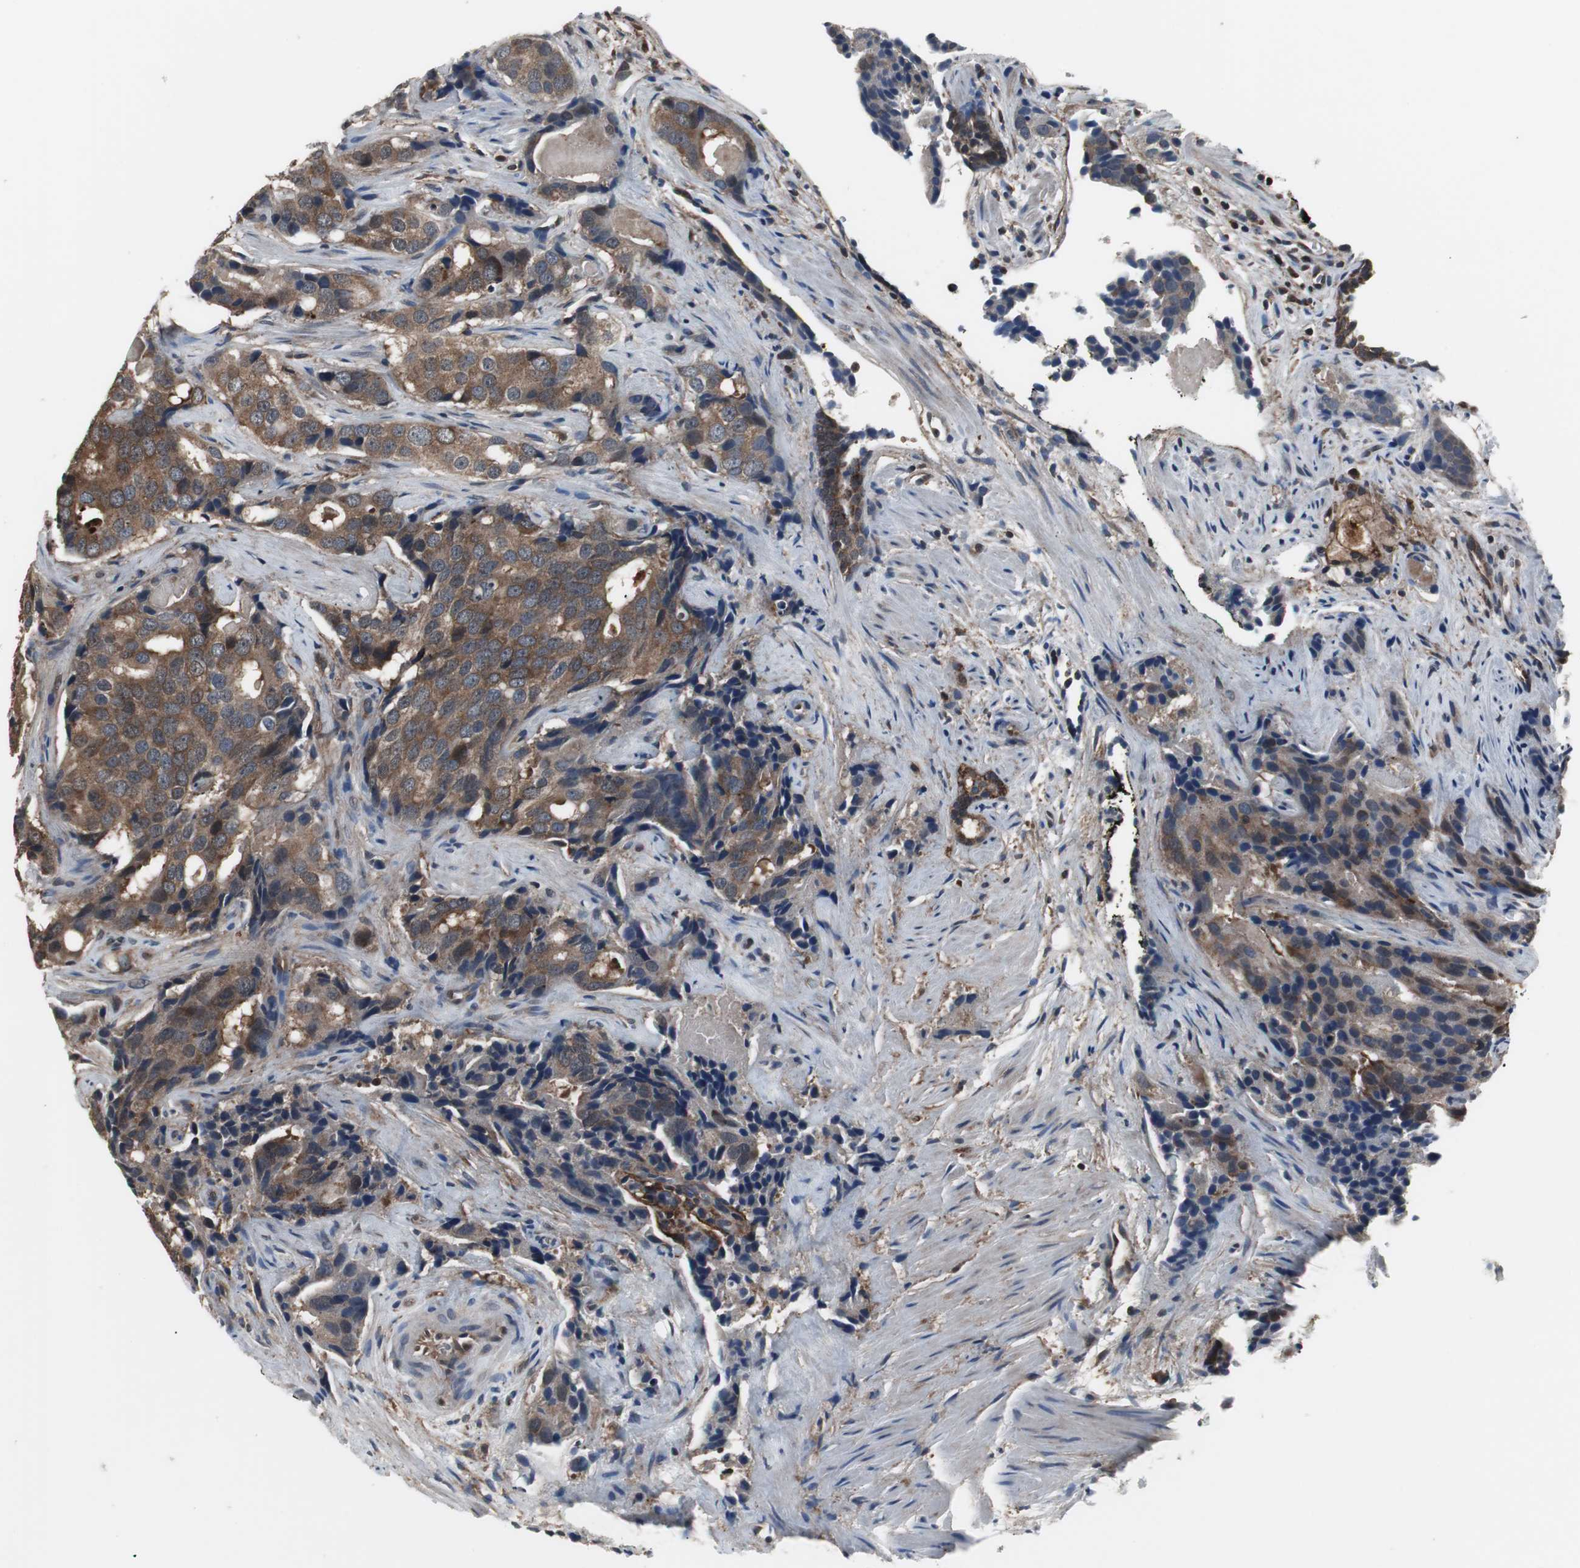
{"staining": {"intensity": "strong", "quantity": ">75%", "location": "cytoplasmic/membranous"}, "tissue": "prostate cancer", "cell_type": "Tumor cells", "image_type": "cancer", "snomed": [{"axis": "morphology", "description": "Adenocarcinoma, High grade"}, {"axis": "topography", "description": "Prostate"}], "caption": "The micrograph shows a brown stain indicating the presence of a protein in the cytoplasmic/membranous of tumor cells in prostate cancer.", "gene": "ZSCAN22", "patient": {"sex": "male", "age": 58}}